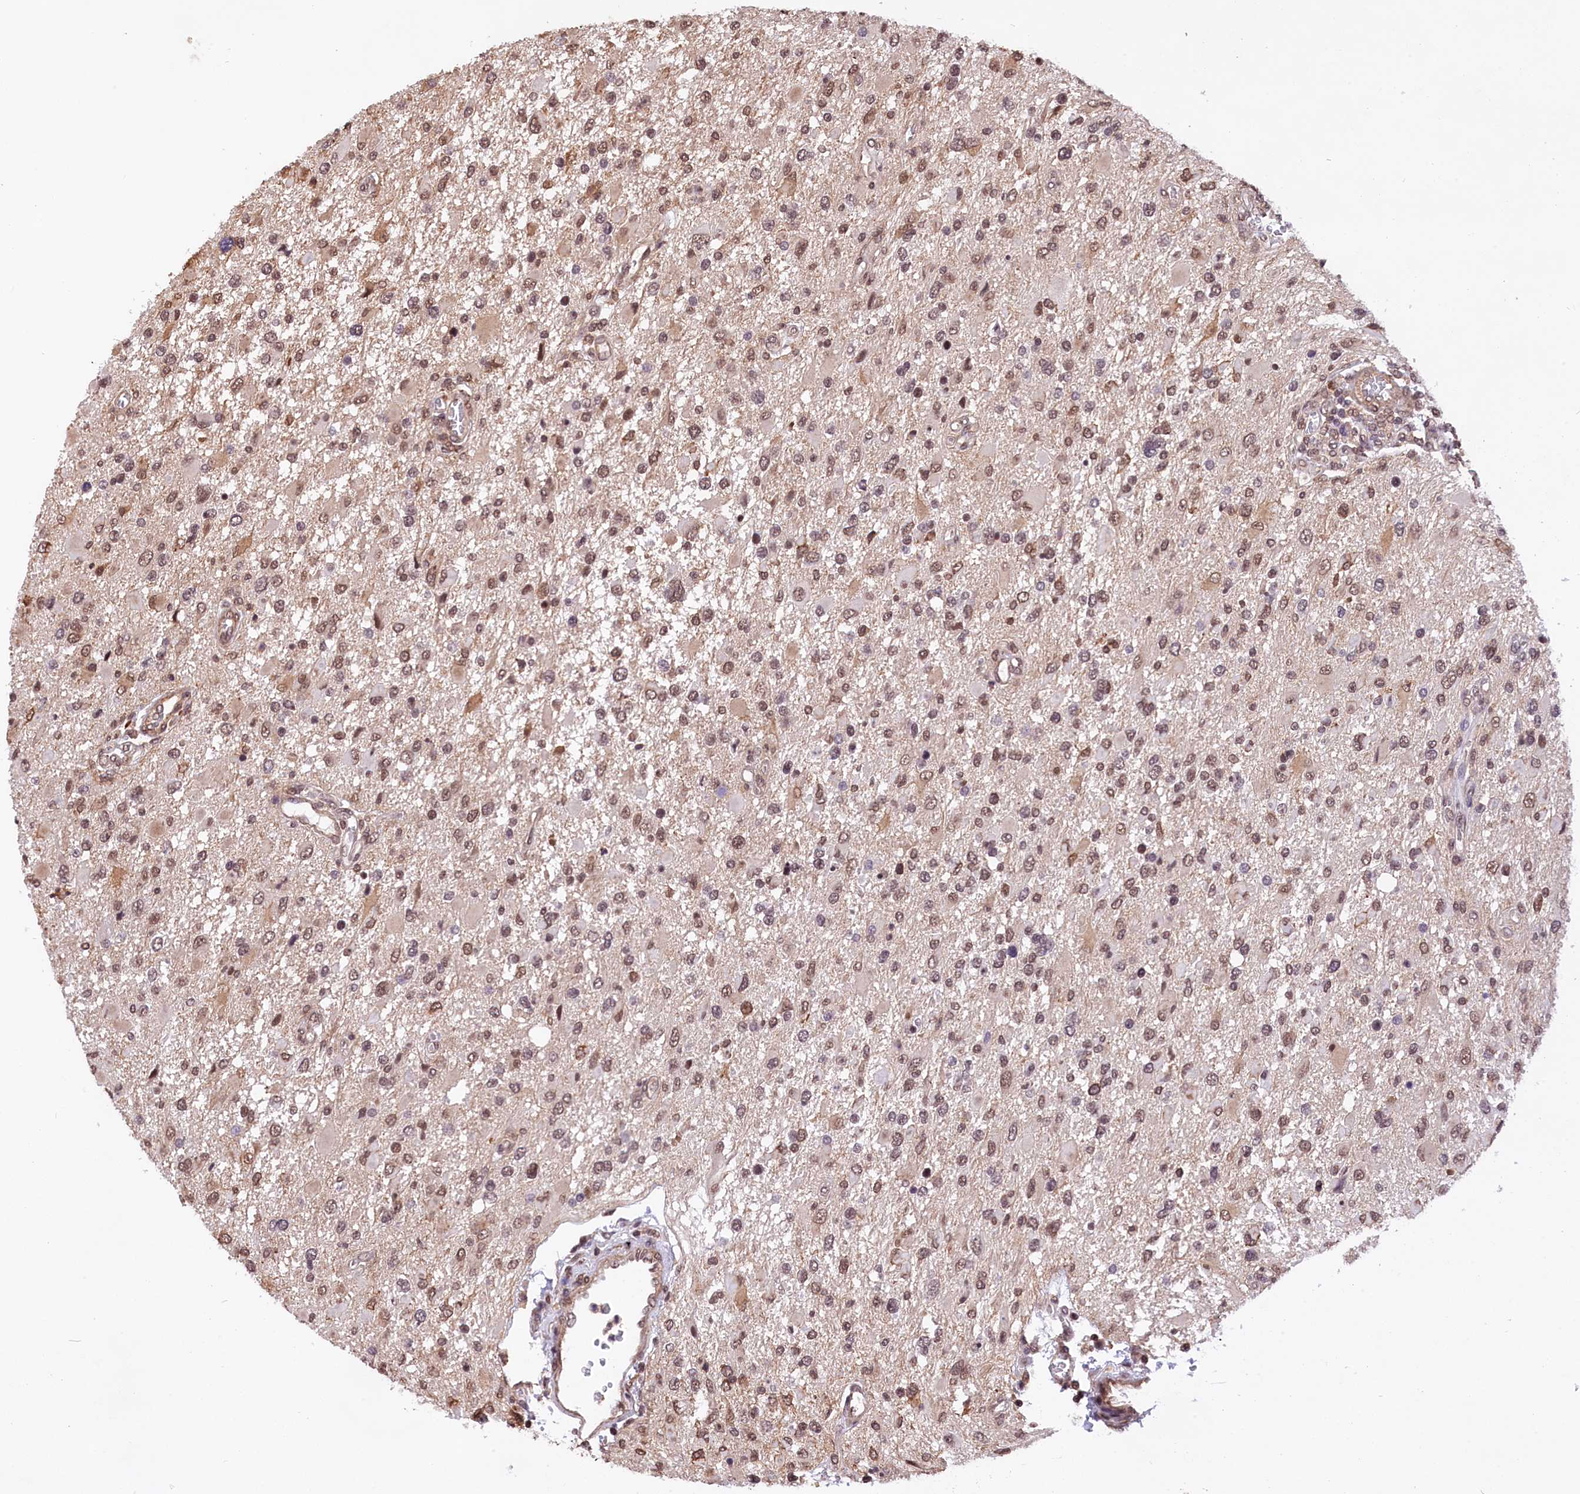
{"staining": {"intensity": "moderate", "quantity": ">75%", "location": "nuclear"}, "tissue": "glioma", "cell_type": "Tumor cells", "image_type": "cancer", "snomed": [{"axis": "morphology", "description": "Glioma, malignant, High grade"}, {"axis": "topography", "description": "Brain"}], "caption": "DAB (3,3'-diaminobenzidine) immunohistochemical staining of glioma shows moderate nuclear protein staining in approximately >75% of tumor cells.", "gene": "ZC3H4", "patient": {"sex": "male", "age": 53}}